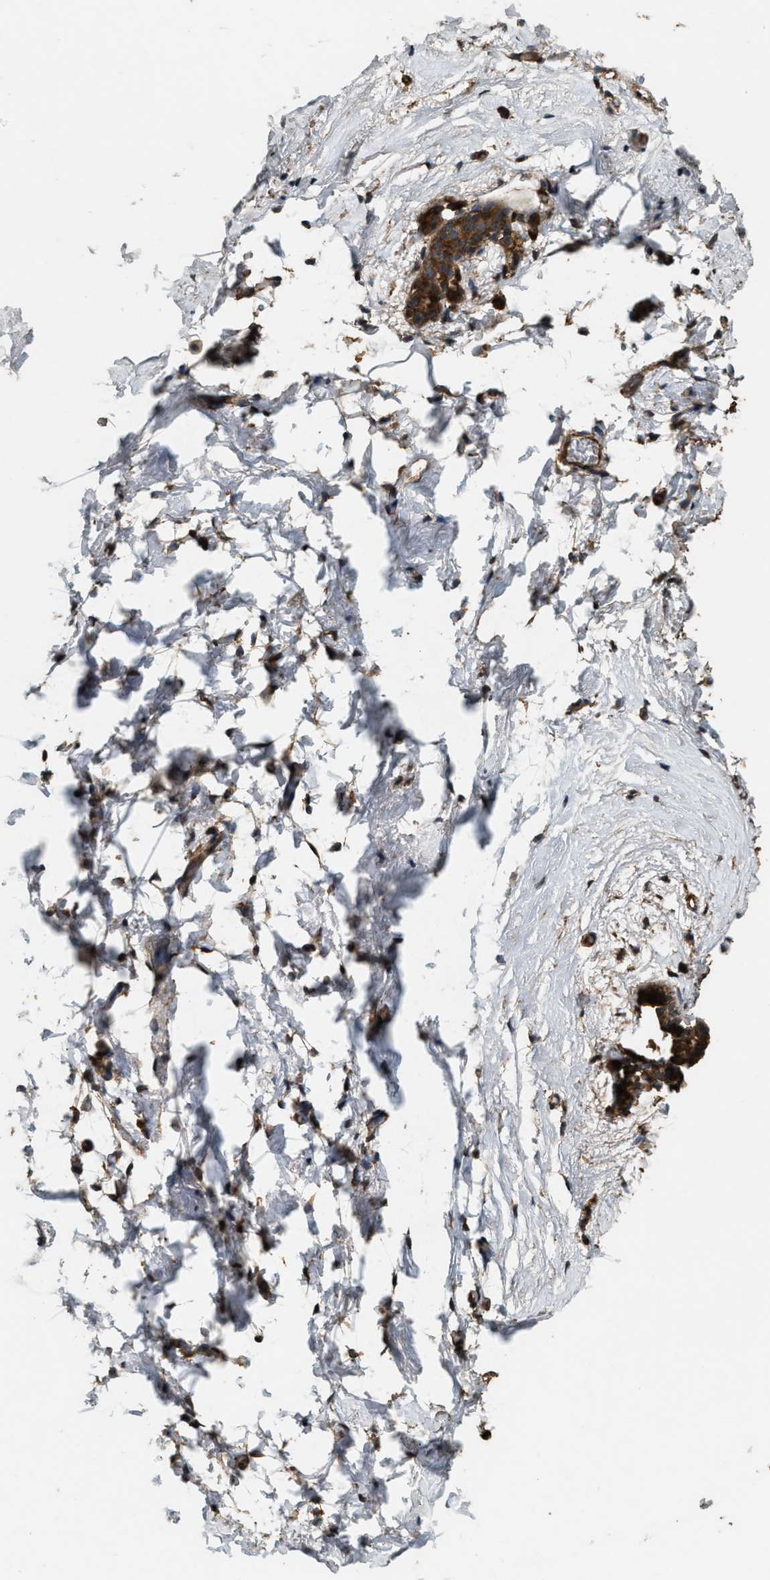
{"staining": {"intensity": "strong", "quantity": ">75%", "location": "cytoplasmic/membranous"}, "tissue": "breast", "cell_type": "Glandular cells", "image_type": "normal", "snomed": [{"axis": "morphology", "description": "Normal tissue, NOS"}, {"axis": "topography", "description": "Breast"}], "caption": "DAB immunohistochemical staining of normal breast exhibits strong cytoplasmic/membranous protein staining in about >75% of glandular cells.", "gene": "ARHGEF5", "patient": {"sex": "female", "age": 62}}